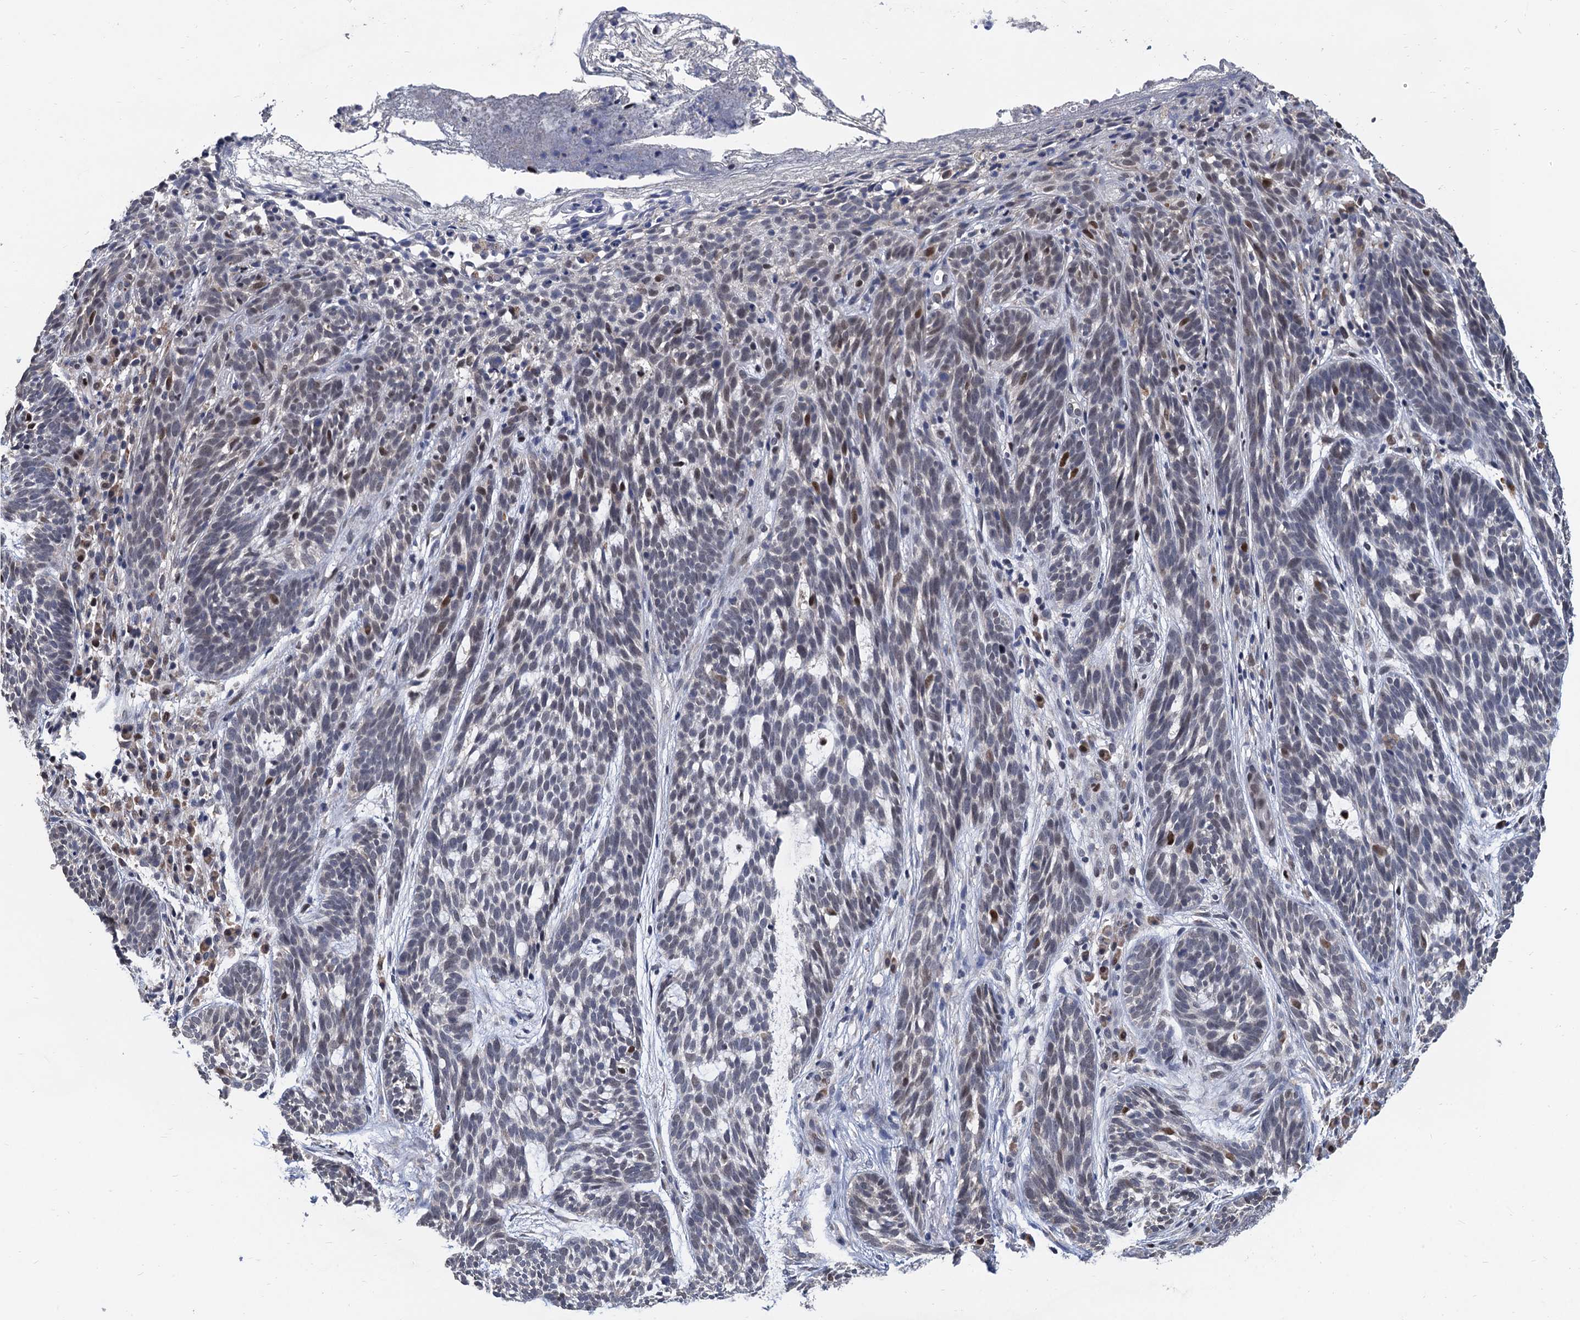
{"staining": {"intensity": "negative", "quantity": "none", "location": "none"}, "tissue": "skin cancer", "cell_type": "Tumor cells", "image_type": "cancer", "snomed": [{"axis": "morphology", "description": "Basal cell carcinoma"}, {"axis": "topography", "description": "Skin"}], "caption": "Immunohistochemistry (IHC) image of neoplastic tissue: basal cell carcinoma (skin) stained with DAB demonstrates no significant protein positivity in tumor cells.", "gene": "TSEN34", "patient": {"sex": "male", "age": 71}}